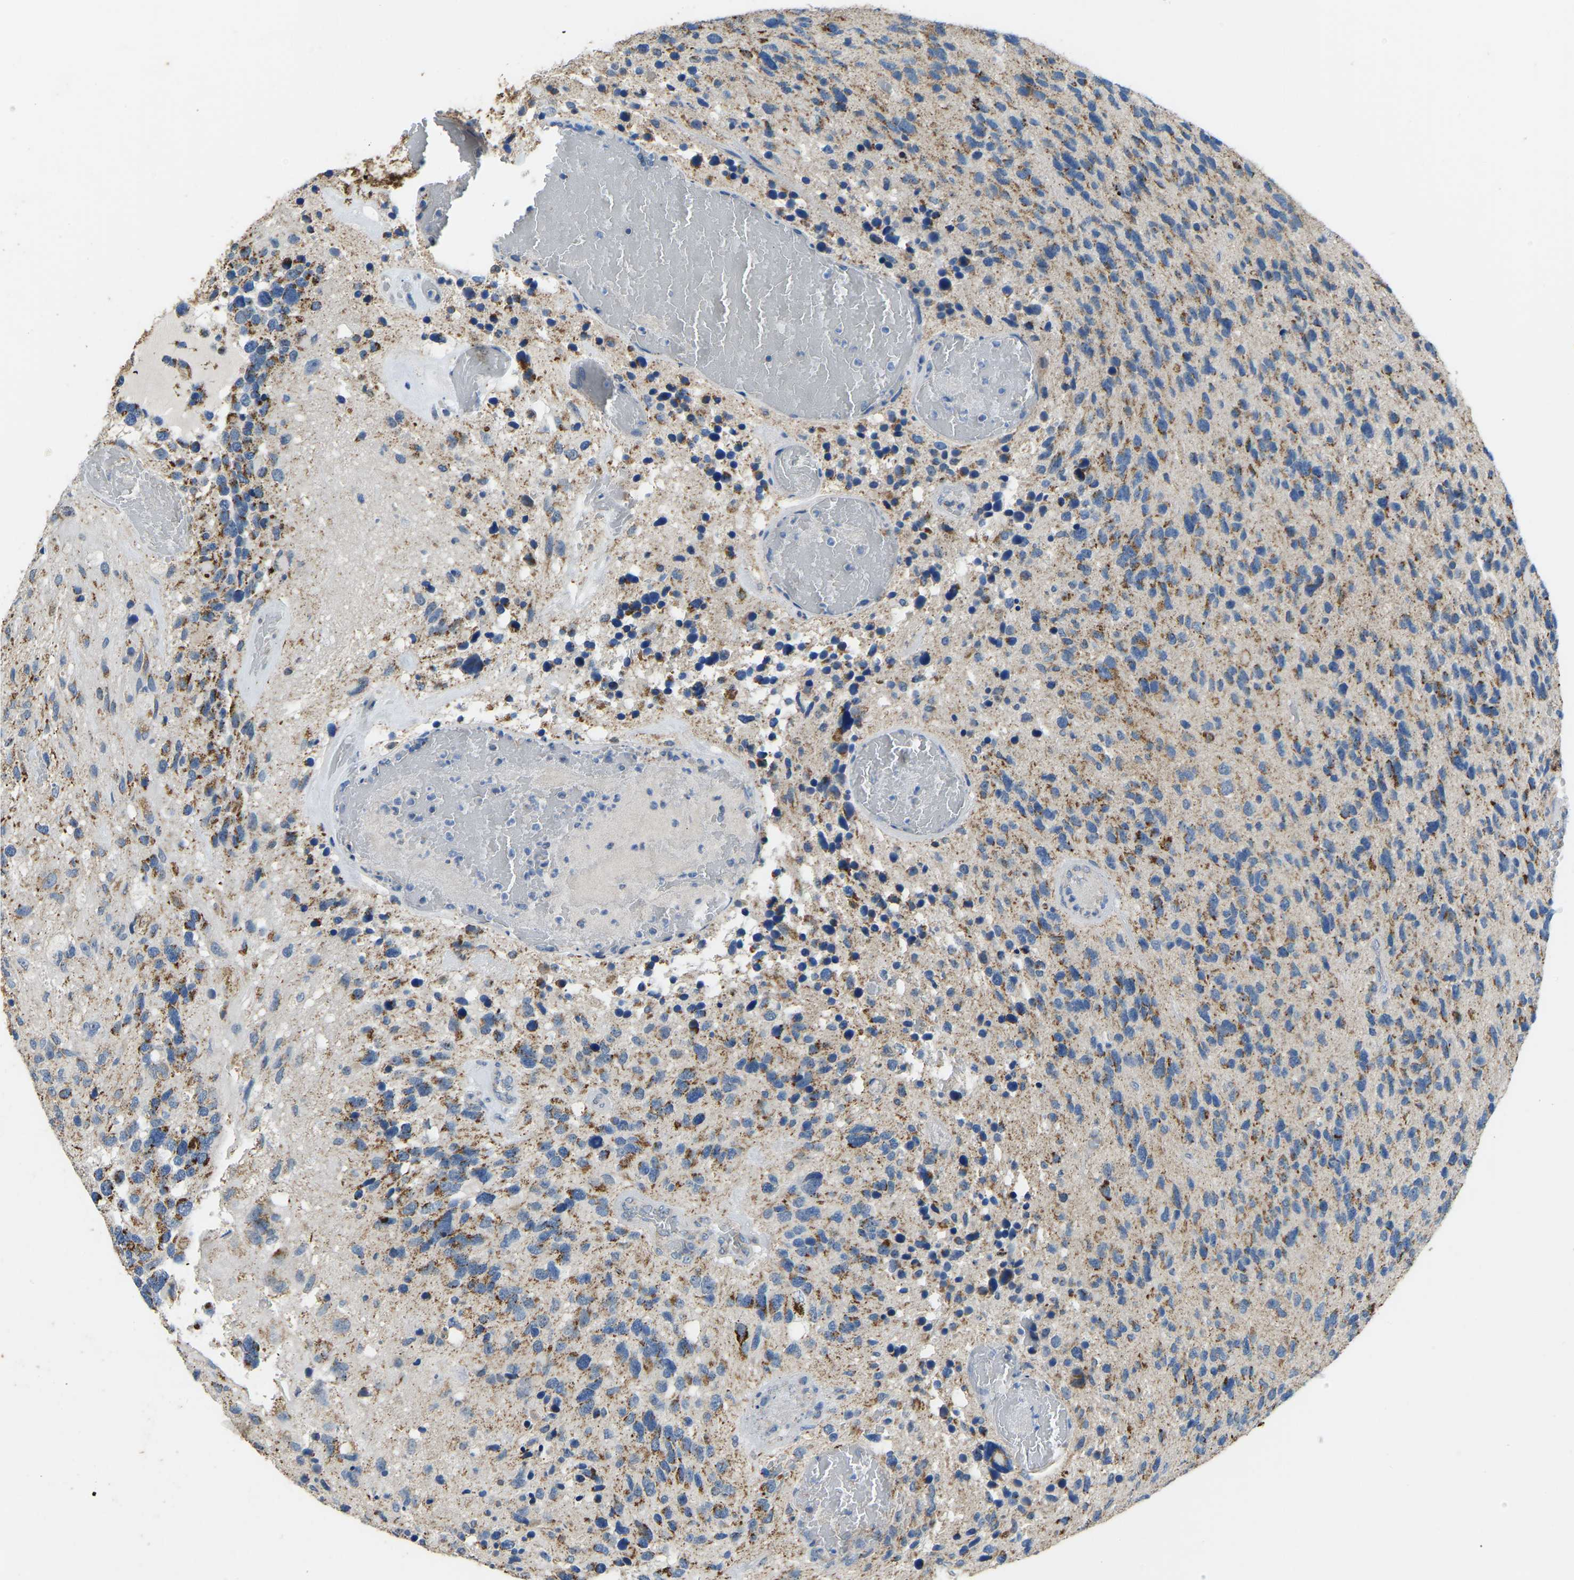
{"staining": {"intensity": "moderate", "quantity": "25%-75%", "location": "cytoplasmic/membranous"}, "tissue": "glioma", "cell_type": "Tumor cells", "image_type": "cancer", "snomed": [{"axis": "morphology", "description": "Glioma, malignant, High grade"}, {"axis": "topography", "description": "Brain"}], "caption": "IHC image of malignant glioma (high-grade) stained for a protein (brown), which reveals medium levels of moderate cytoplasmic/membranous positivity in approximately 25%-75% of tumor cells.", "gene": "ZNF200", "patient": {"sex": "female", "age": 58}}